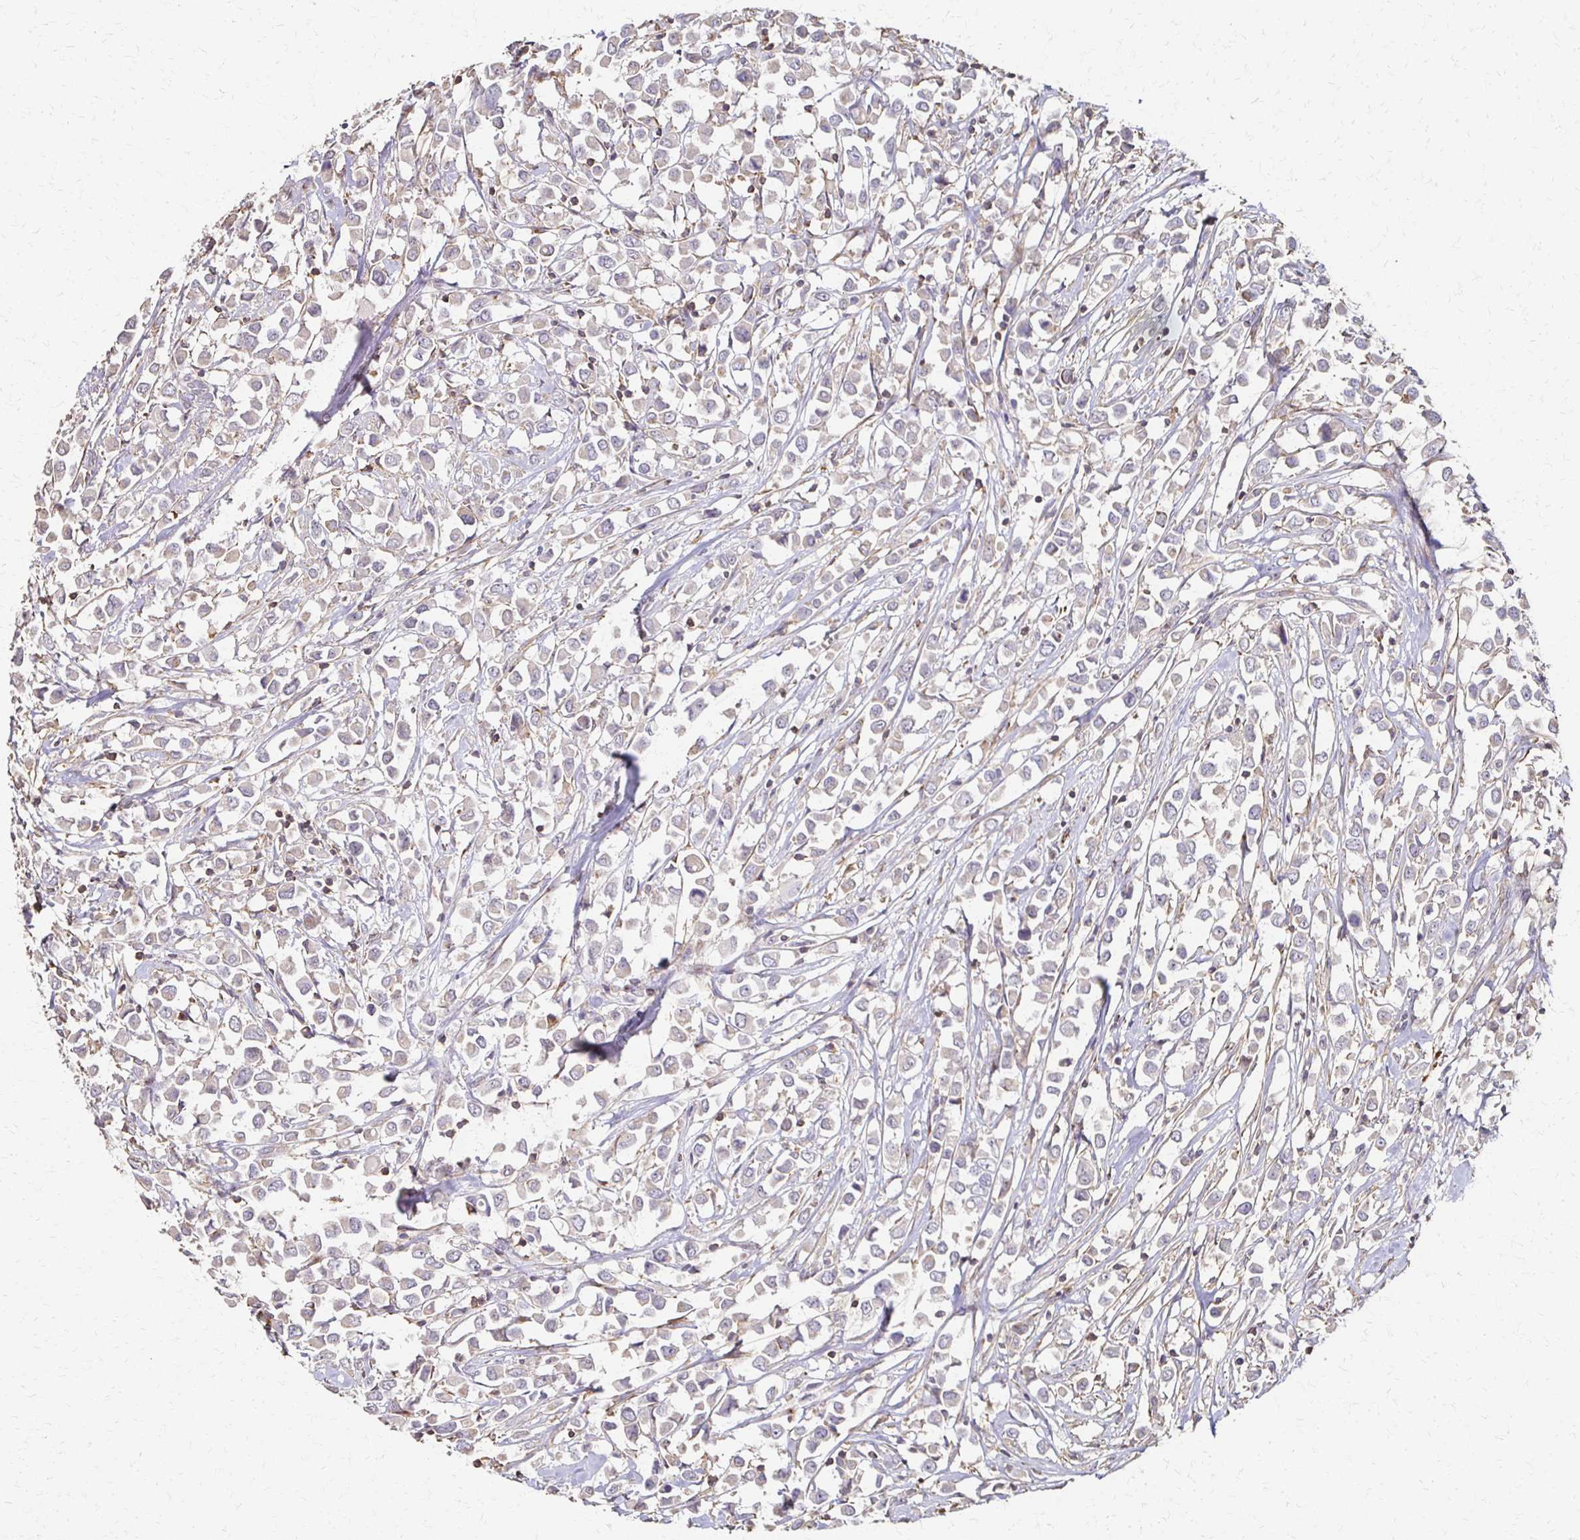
{"staining": {"intensity": "negative", "quantity": "none", "location": "none"}, "tissue": "breast cancer", "cell_type": "Tumor cells", "image_type": "cancer", "snomed": [{"axis": "morphology", "description": "Duct carcinoma"}, {"axis": "topography", "description": "Breast"}], "caption": "A photomicrograph of breast cancer (infiltrating ductal carcinoma) stained for a protein displays no brown staining in tumor cells.", "gene": "C1QTNF7", "patient": {"sex": "female", "age": 61}}